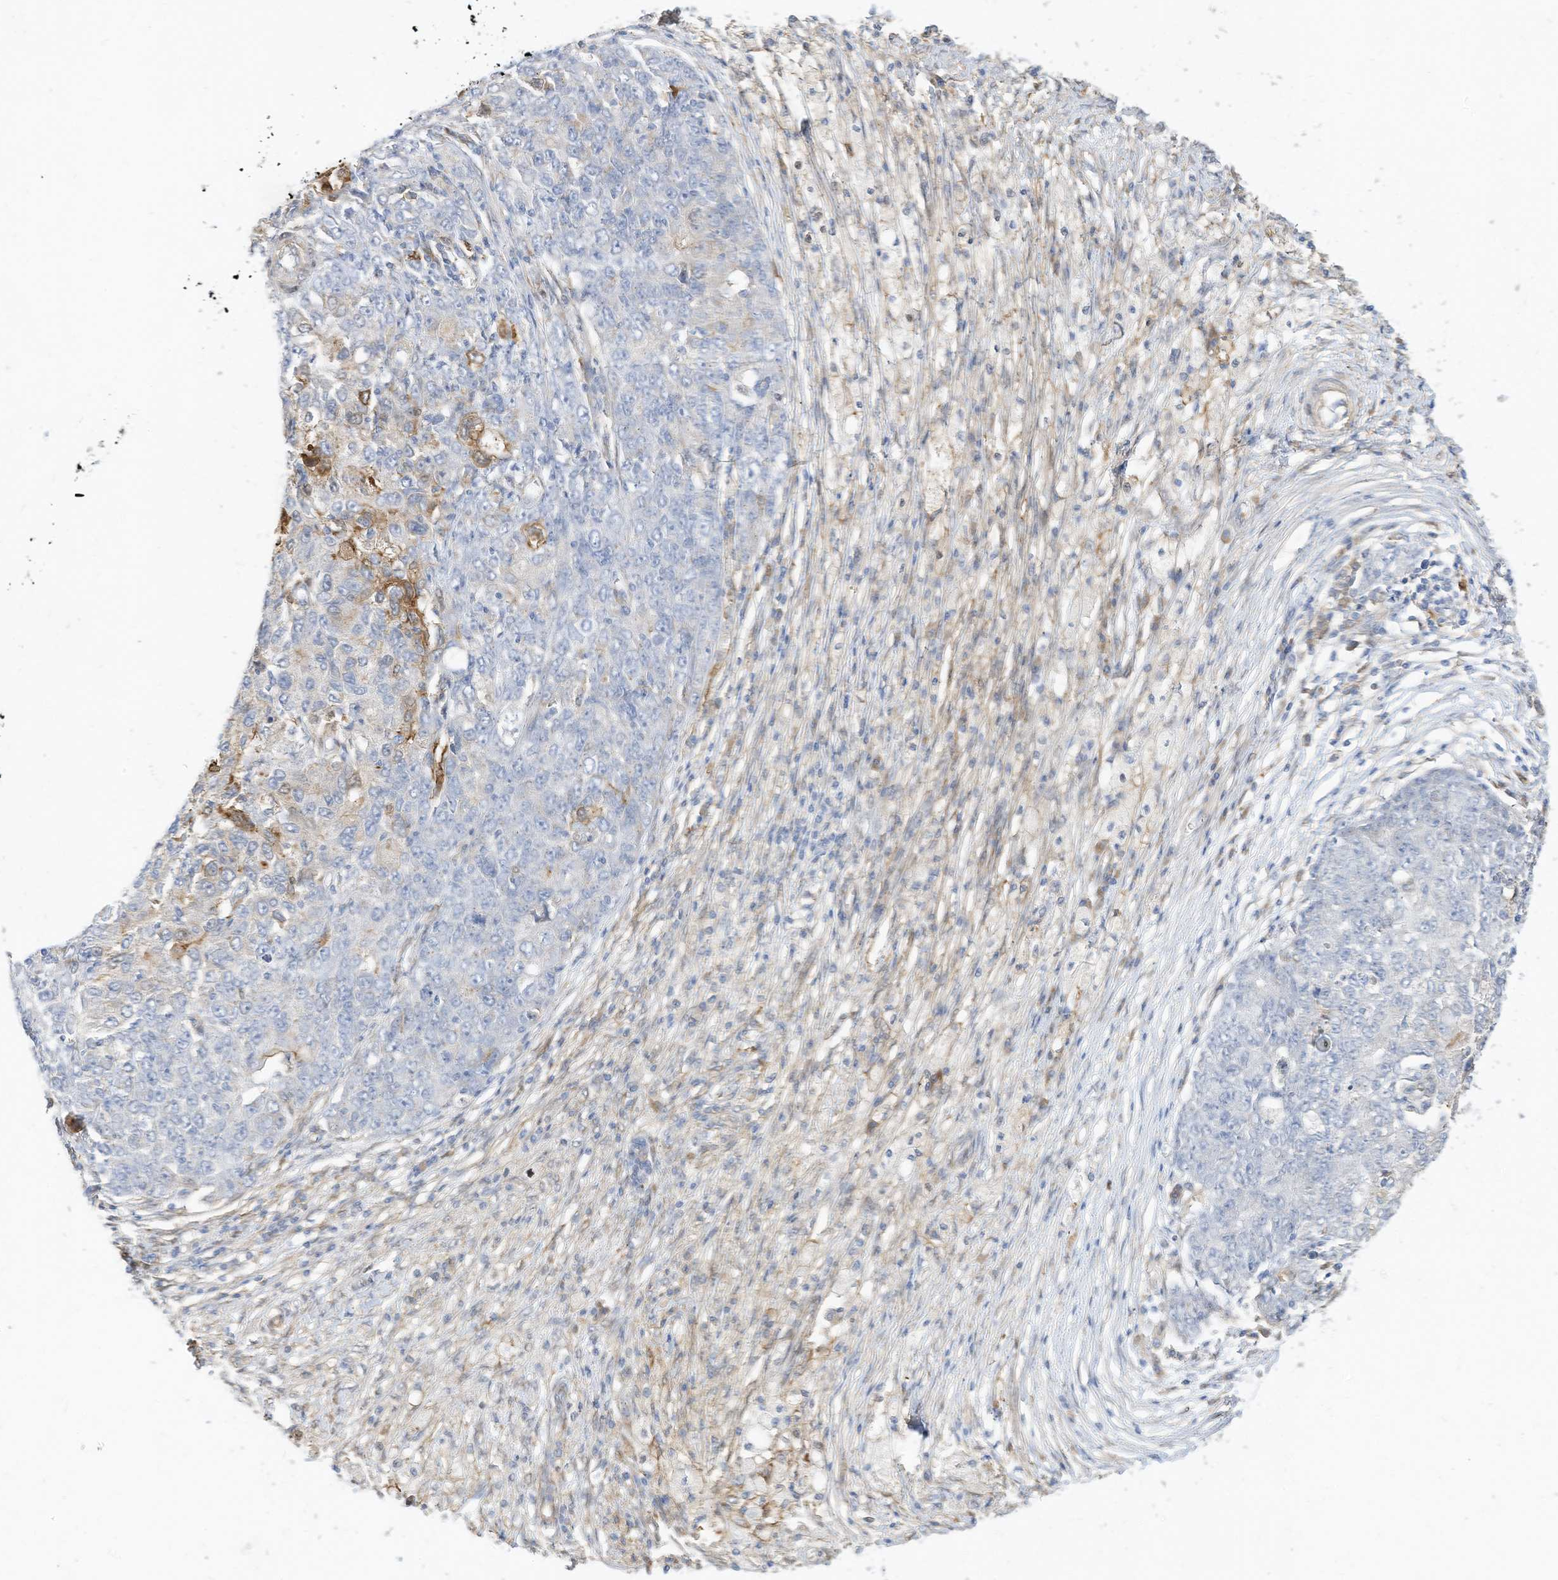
{"staining": {"intensity": "negative", "quantity": "none", "location": "none"}, "tissue": "ovarian cancer", "cell_type": "Tumor cells", "image_type": "cancer", "snomed": [{"axis": "morphology", "description": "Carcinoma, endometroid"}, {"axis": "topography", "description": "Ovary"}], "caption": "Tumor cells are negative for protein expression in human ovarian endometroid carcinoma.", "gene": "ATP13A1", "patient": {"sex": "female", "age": 42}}